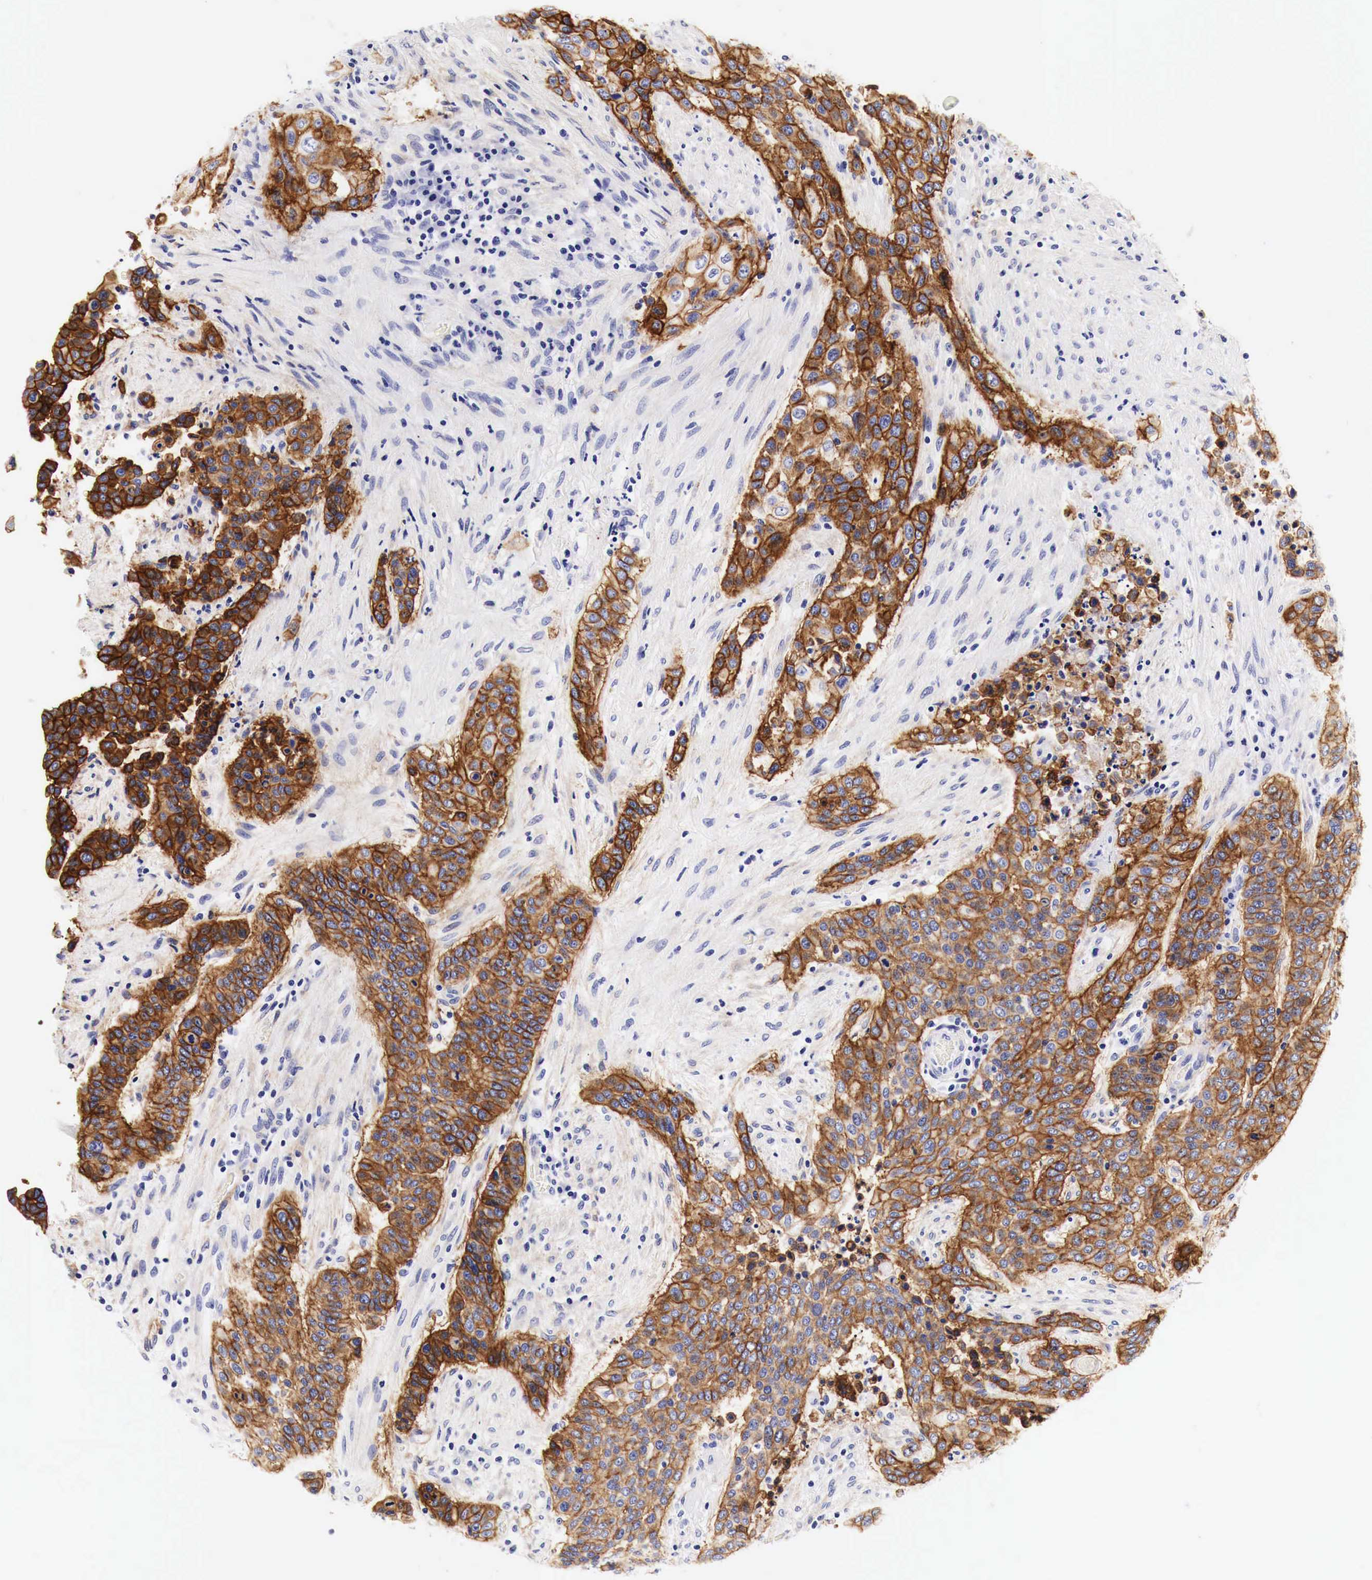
{"staining": {"intensity": "moderate", "quantity": ">75%", "location": "cytoplasmic/membranous"}, "tissue": "urothelial cancer", "cell_type": "Tumor cells", "image_type": "cancer", "snomed": [{"axis": "morphology", "description": "Urothelial carcinoma, High grade"}, {"axis": "topography", "description": "Urinary bladder"}], "caption": "This photomicrograph shows immunohistochemistry staining of human high-grade urothelial carcinoma, with medium moderate cytoplasmic/membranous staining in approximately >75% of tumor cells.", "gene": "EGFR", "patient": {"sex": "male", "age": 74}}